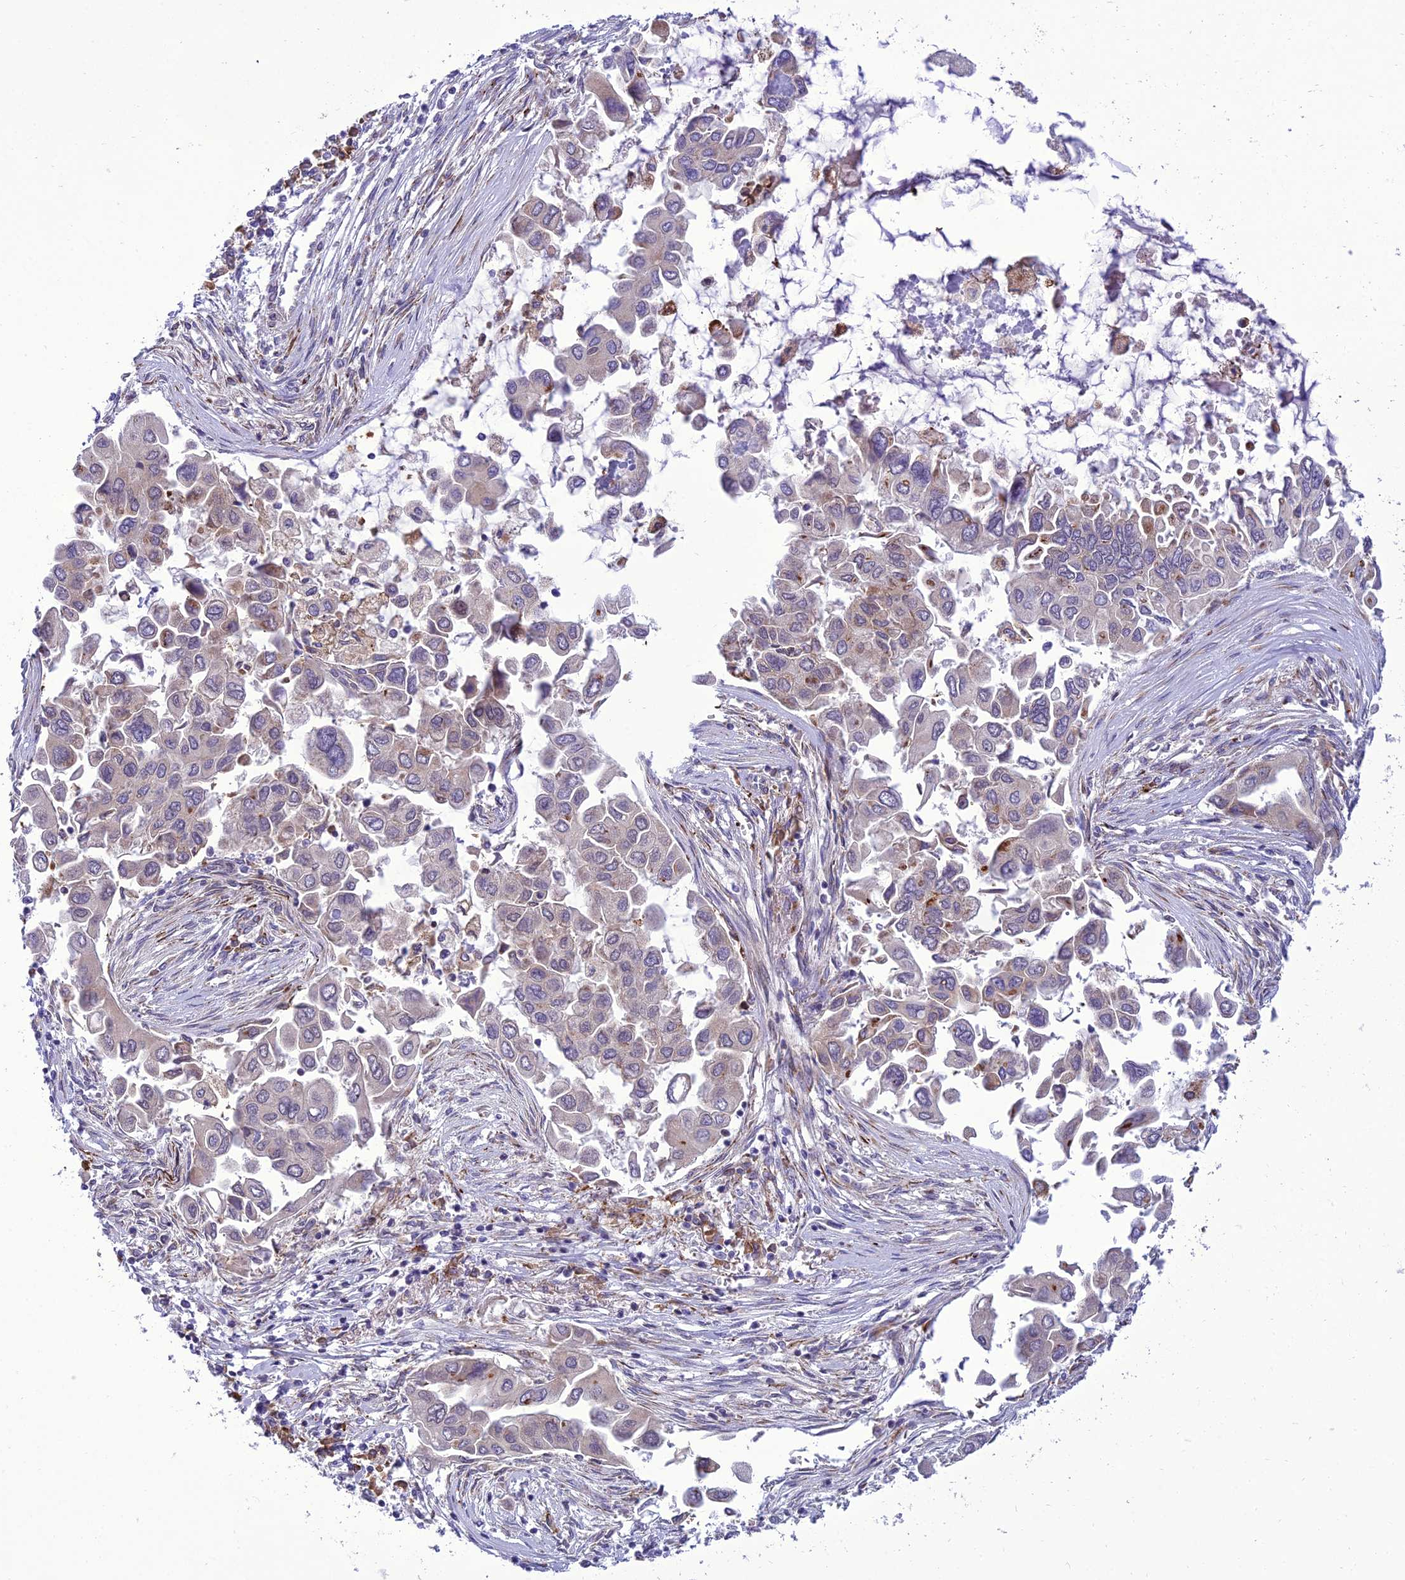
{"staining": {"intensity": "strong", "quantity": "<25%", "location": "cytoplasmic/membranous"}, "tissue": "lung cancer", "cell_type": "Tumor cells", "image_type": "cancer", "snomed": [{"axis": "morphology", "description": "Adenocarcinoma, NOS"}, {"axis": "topography", "description": "Lung"}], "caption": "About <25% of tumor cells in human lung cancer (adenocarcinoma) reveal strong cytoplasmic/membranous protein staining as visualized by brown immunohistochemical staining.", "gene": "NEURL2", "patient": {"sex": "female", "age": 76}}